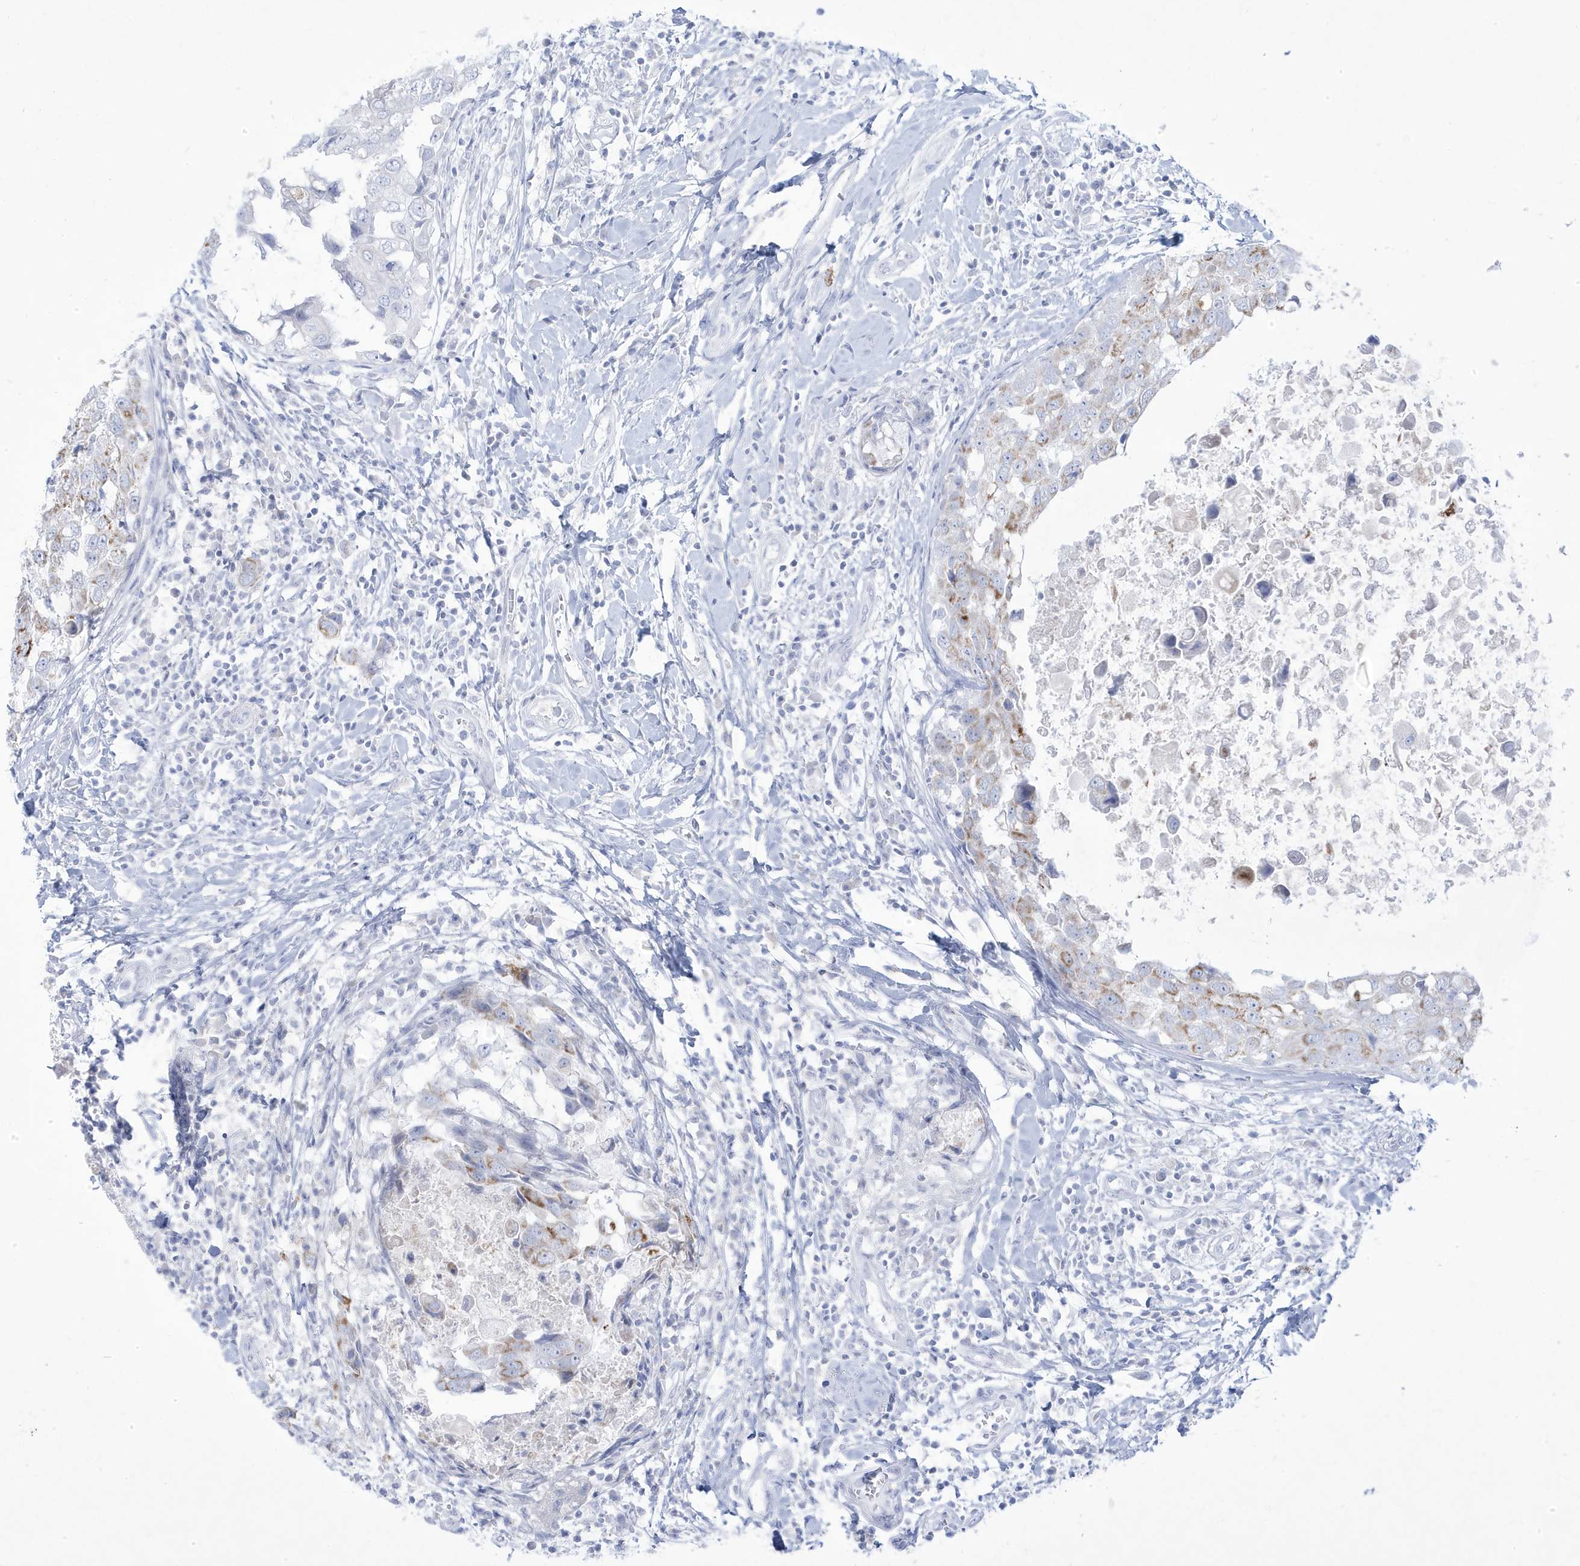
{"staining": {"intensity": "moderate", "quantity": "25%-75%", "location": "cytoplasmic/membranous"}, "tissue": "breast cancer", "cell_type": "Tumor cells", "image_type": "cancer", "snomed": [{"axis": "morphology", "description": "Duct carcinoma"}, {"axis": "topography", "description": "Breast"}], "caption": "The image shows staining of breast cancer (infiltrating ductal carcinoma), revealing moderate cytoplasmic/membranous protein staining (brown color) within tumor cells. (Brightfield microscopy of DAB IHC at high magnification).", "gene": "ADAMTSL3", "patient": {"sex": "female", "age": 27}}